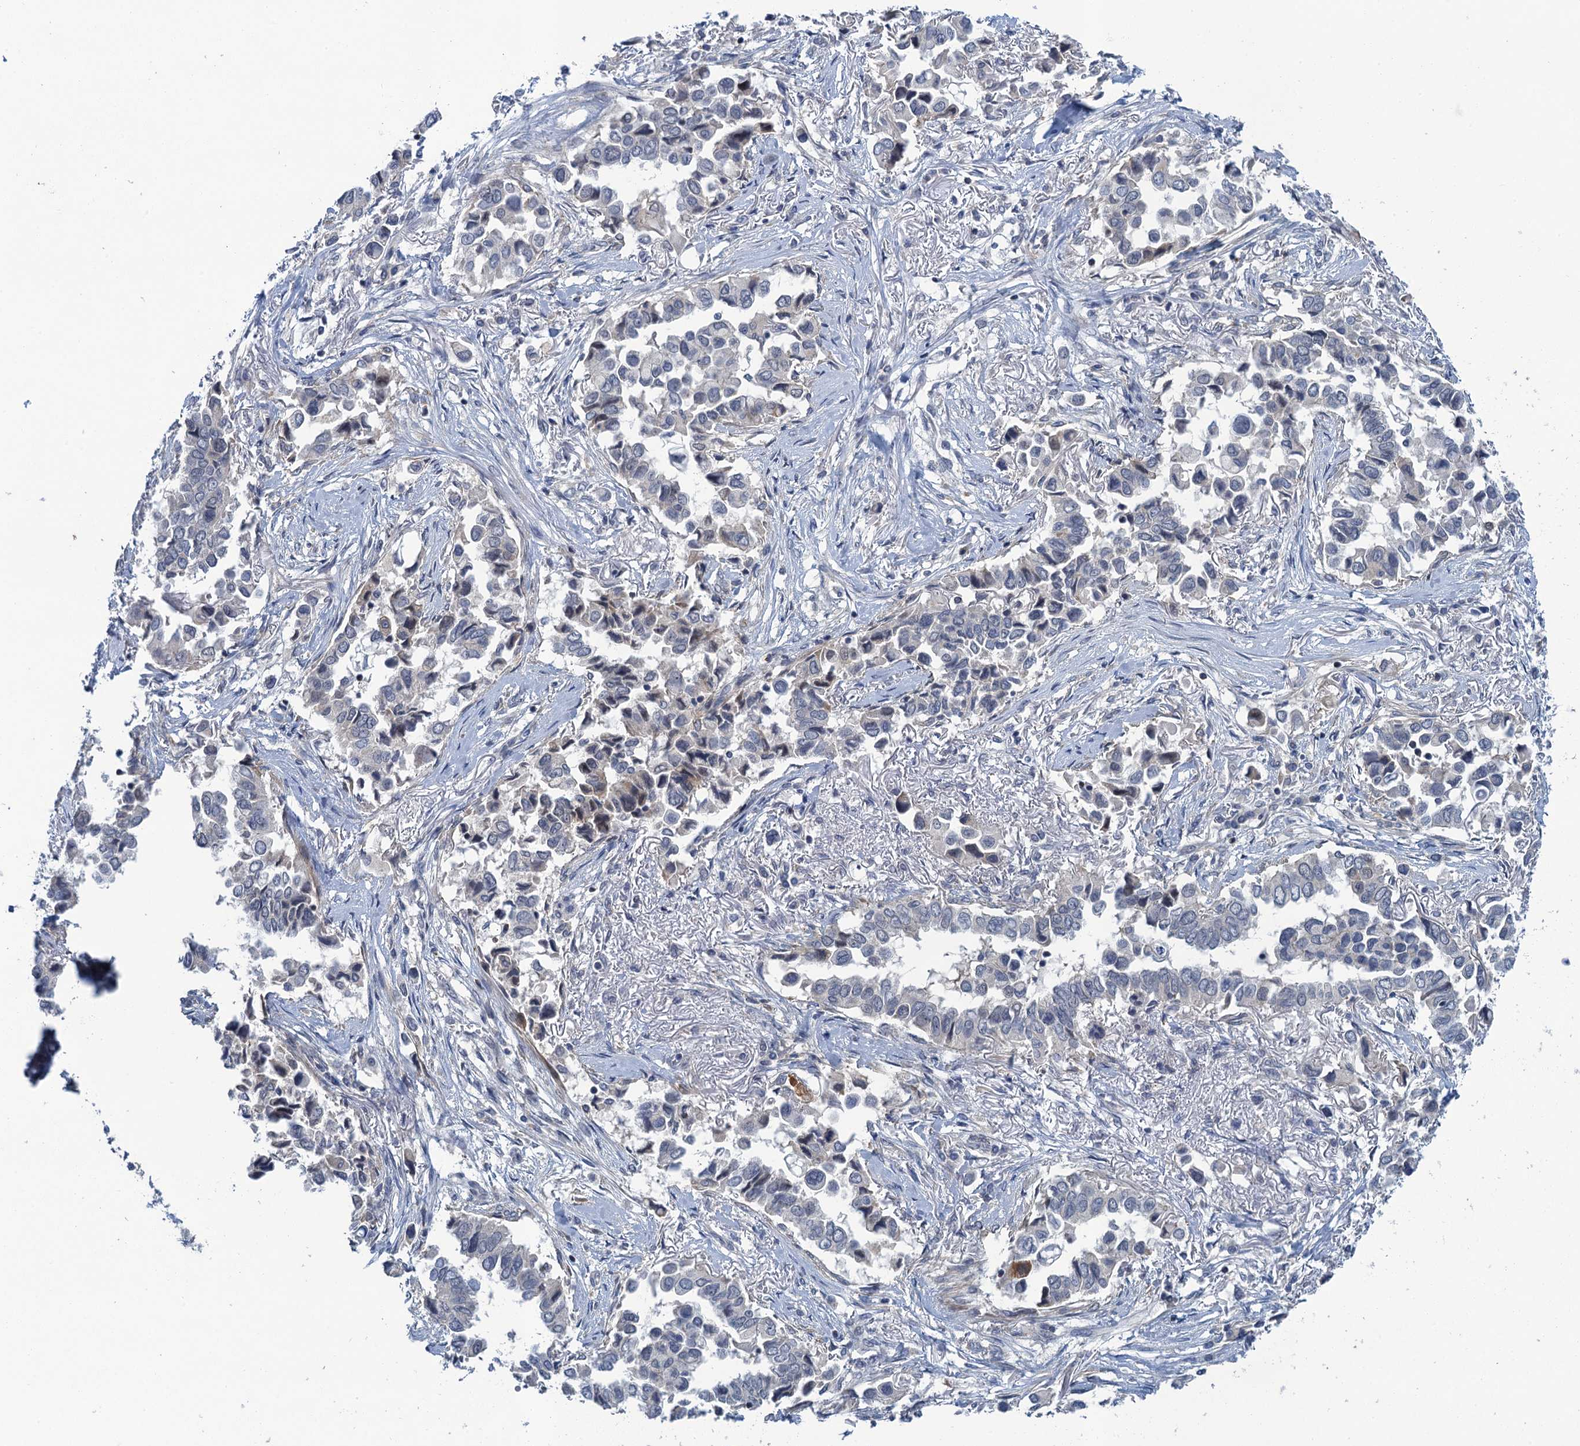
{"staining": {"intensity": "negative", "quantity": "none", "location": "none"}, "tissue": "lung cancer", "cell_type": "Tumor cells", "image_type": "cancer", "snomed": [{"axis": "morphology", "description": "Adenocarcinoma, NOS"}, {"axis": "topography", "description": "Lung"}], "caption": "High magnification brightfield microscopy of lung cancer stained with DAB (3,3'-diaminobenzidine) (brown) and counterstained with hematoxylin (blue): tumor cells show no significant staining. (DAB immunohistochemistry with hematoxylin counter stain).", "gene": "MRFAP1", "patient": {"sex": "female", "age": 76}}